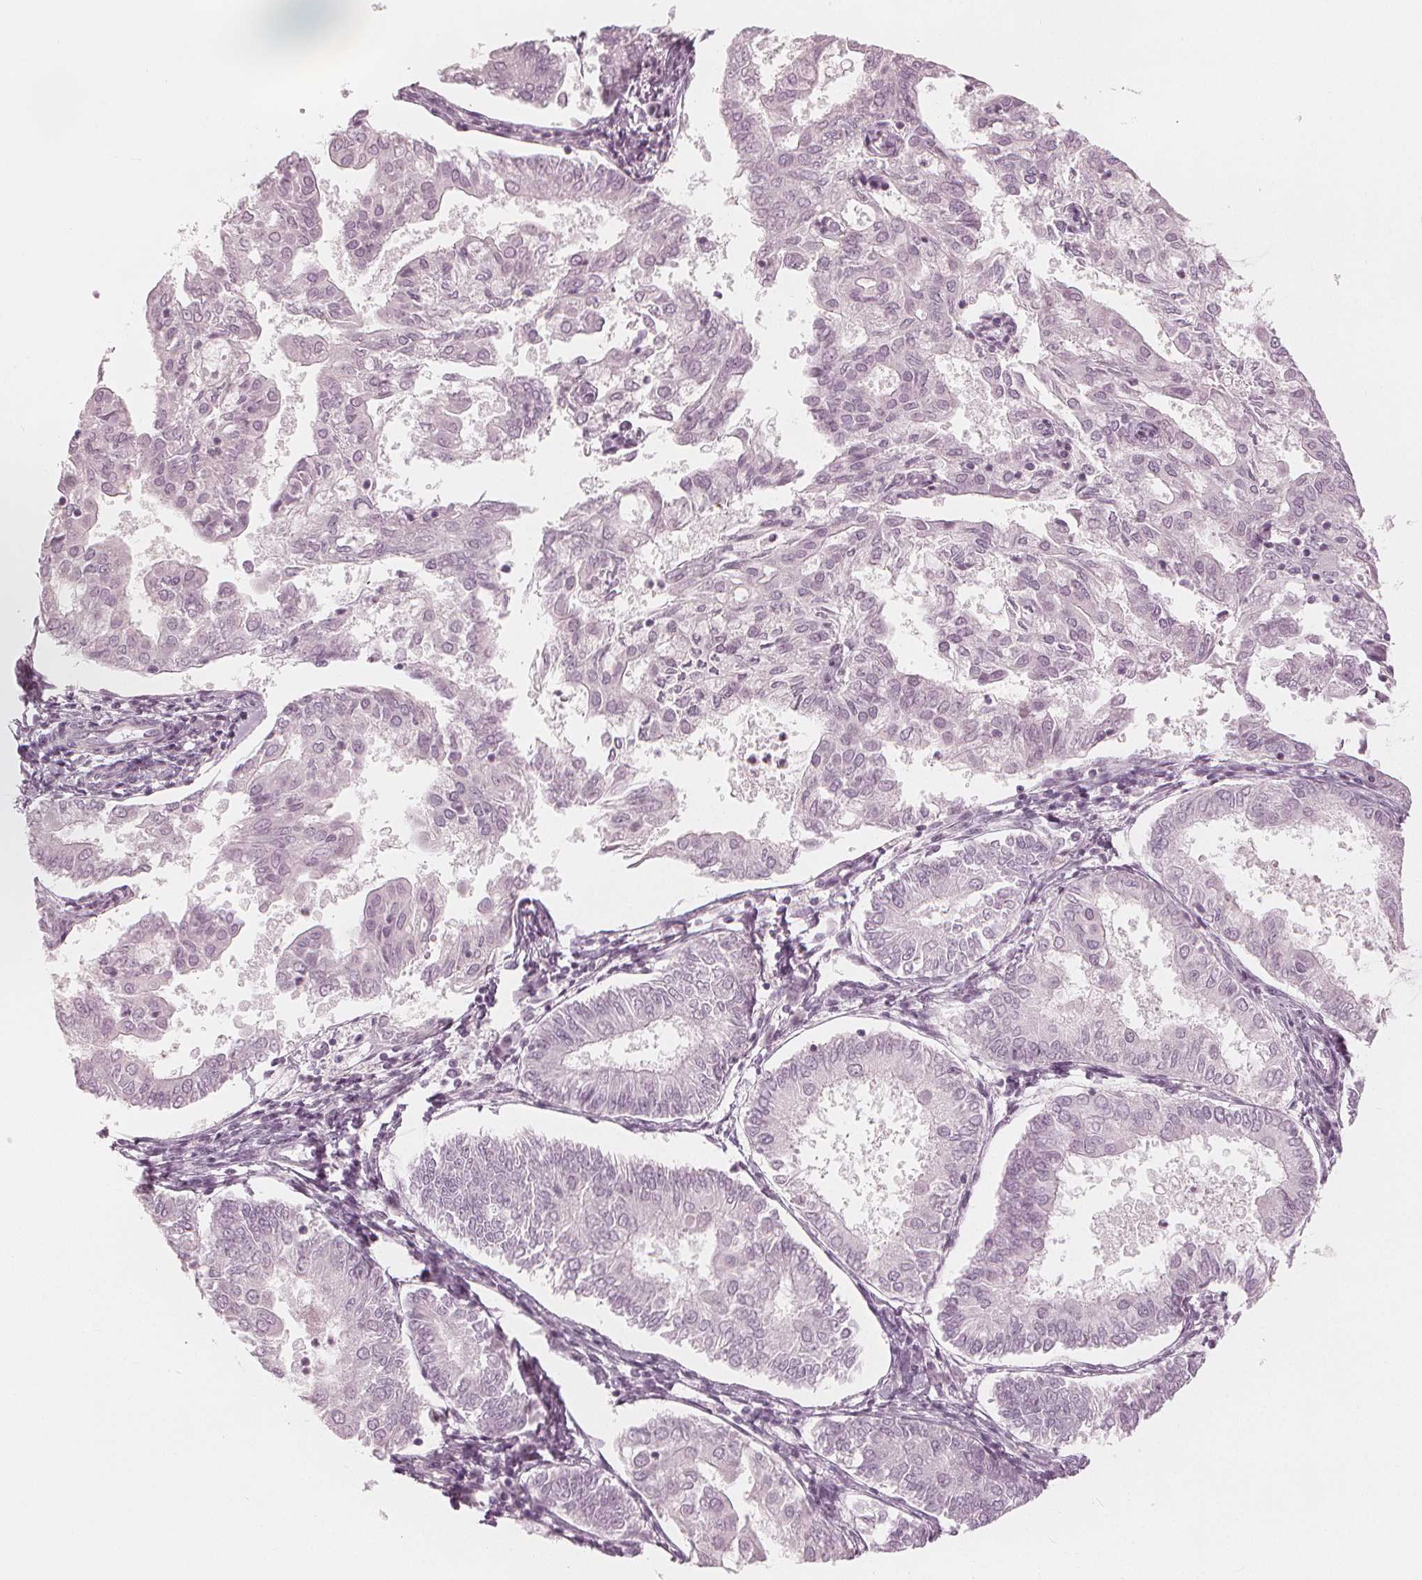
{"staining": {"intensity": "negative", "quantity": "none", "location": "none"}, "tissue": "endometrial cancer", "cell_type": "Tumor cells", "image_type": "cancer", "snomed": [{"axis": "morphology", "description": "Adenocarcinoma, NOS"}, {"axis": "topography", "description": "Endometrium"}], "caption": "Image shows no significant protein staining in tumor cells of endometrial cancer.", "gene": "PAEP", "patient": {"sex": "female", "age": 68}}